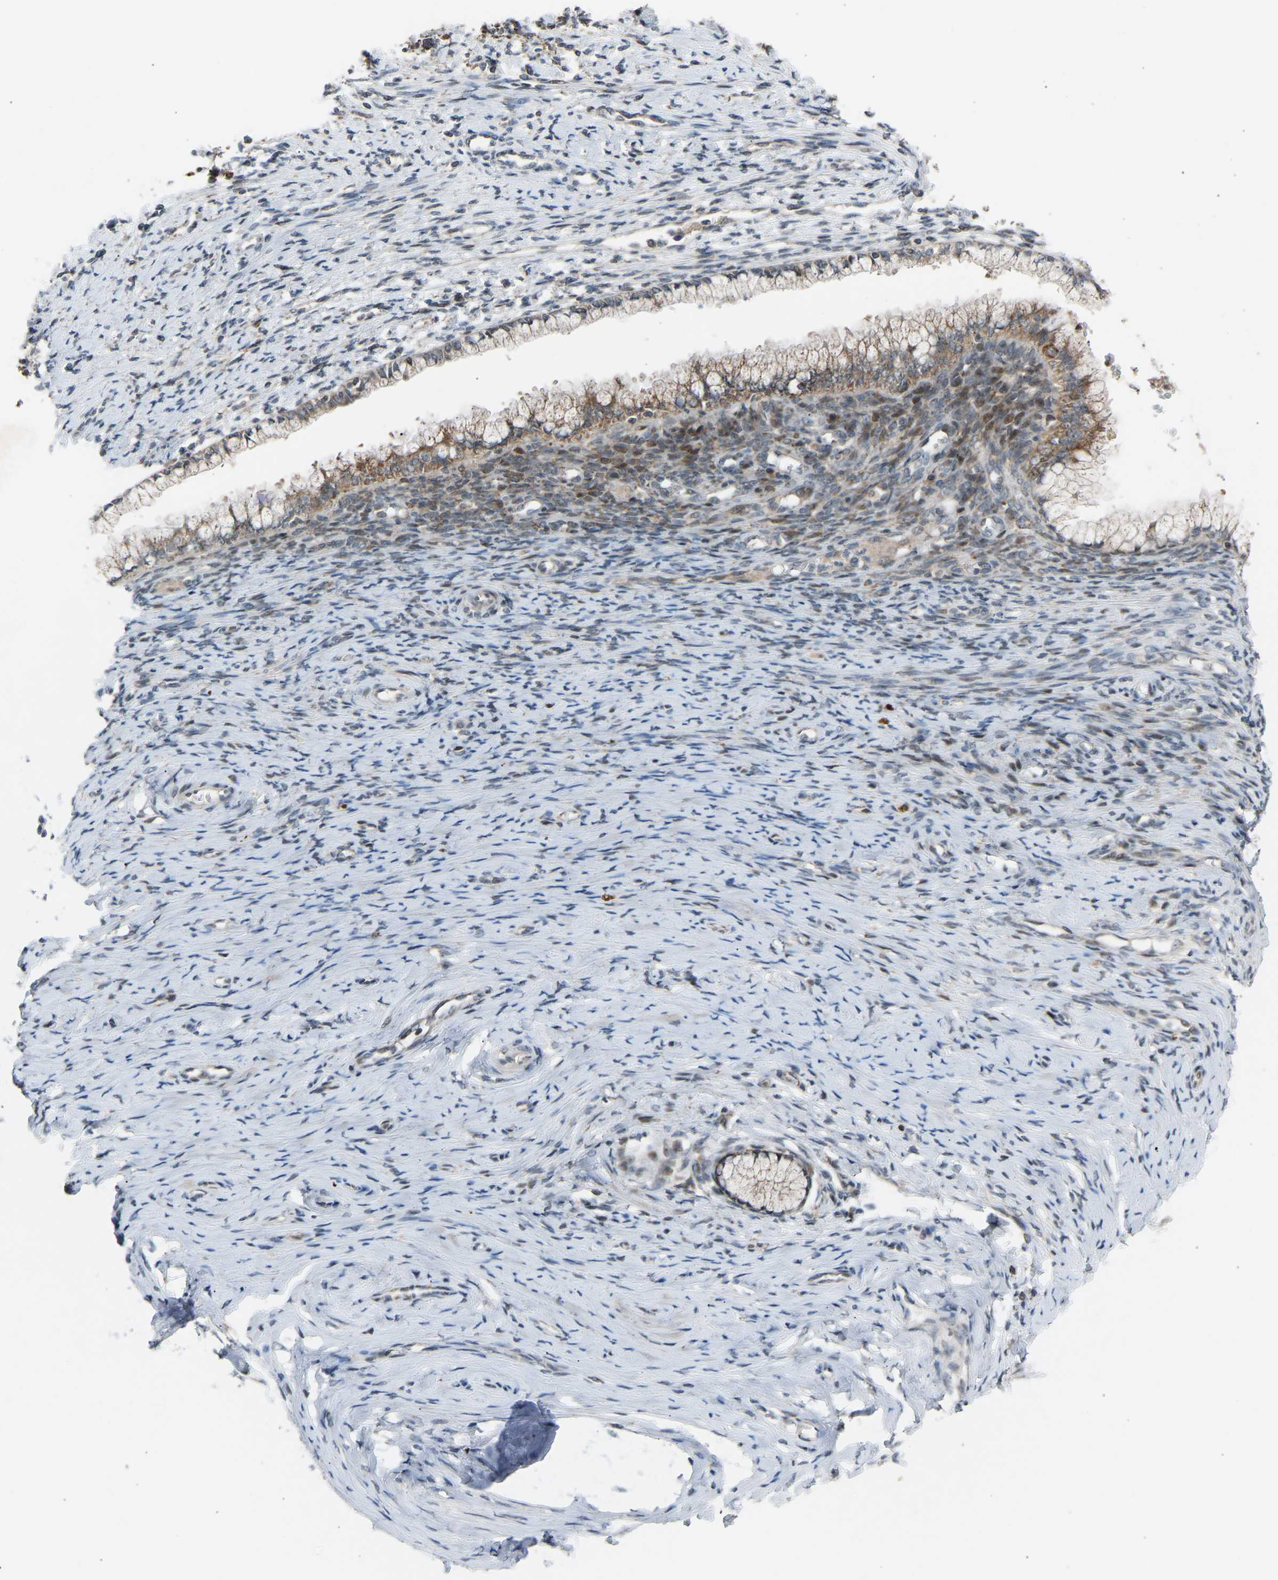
{"staining": {"intensity": "moderate", "quantity": "25%-75%", "location": "cytoplasmic/membranous"}, "tissue": "cervical cancer", "cell_type": "Tumor cells", "image_type": "cancer", "snomed": [{"axis": "morphology", "description": "Squamous cell carcinoma, NOS"}, {"axis": "topography", "description": "Cervix"}], "caption": "Immunohistochemical staining of human cervical squamous cell carcinoma reveals moderate cytoplasmic/membranous protein positivity in about 25%-75% of tumor cells.", "gene": "SLIRP", "patient": {"sex": "female", "age": 63}}